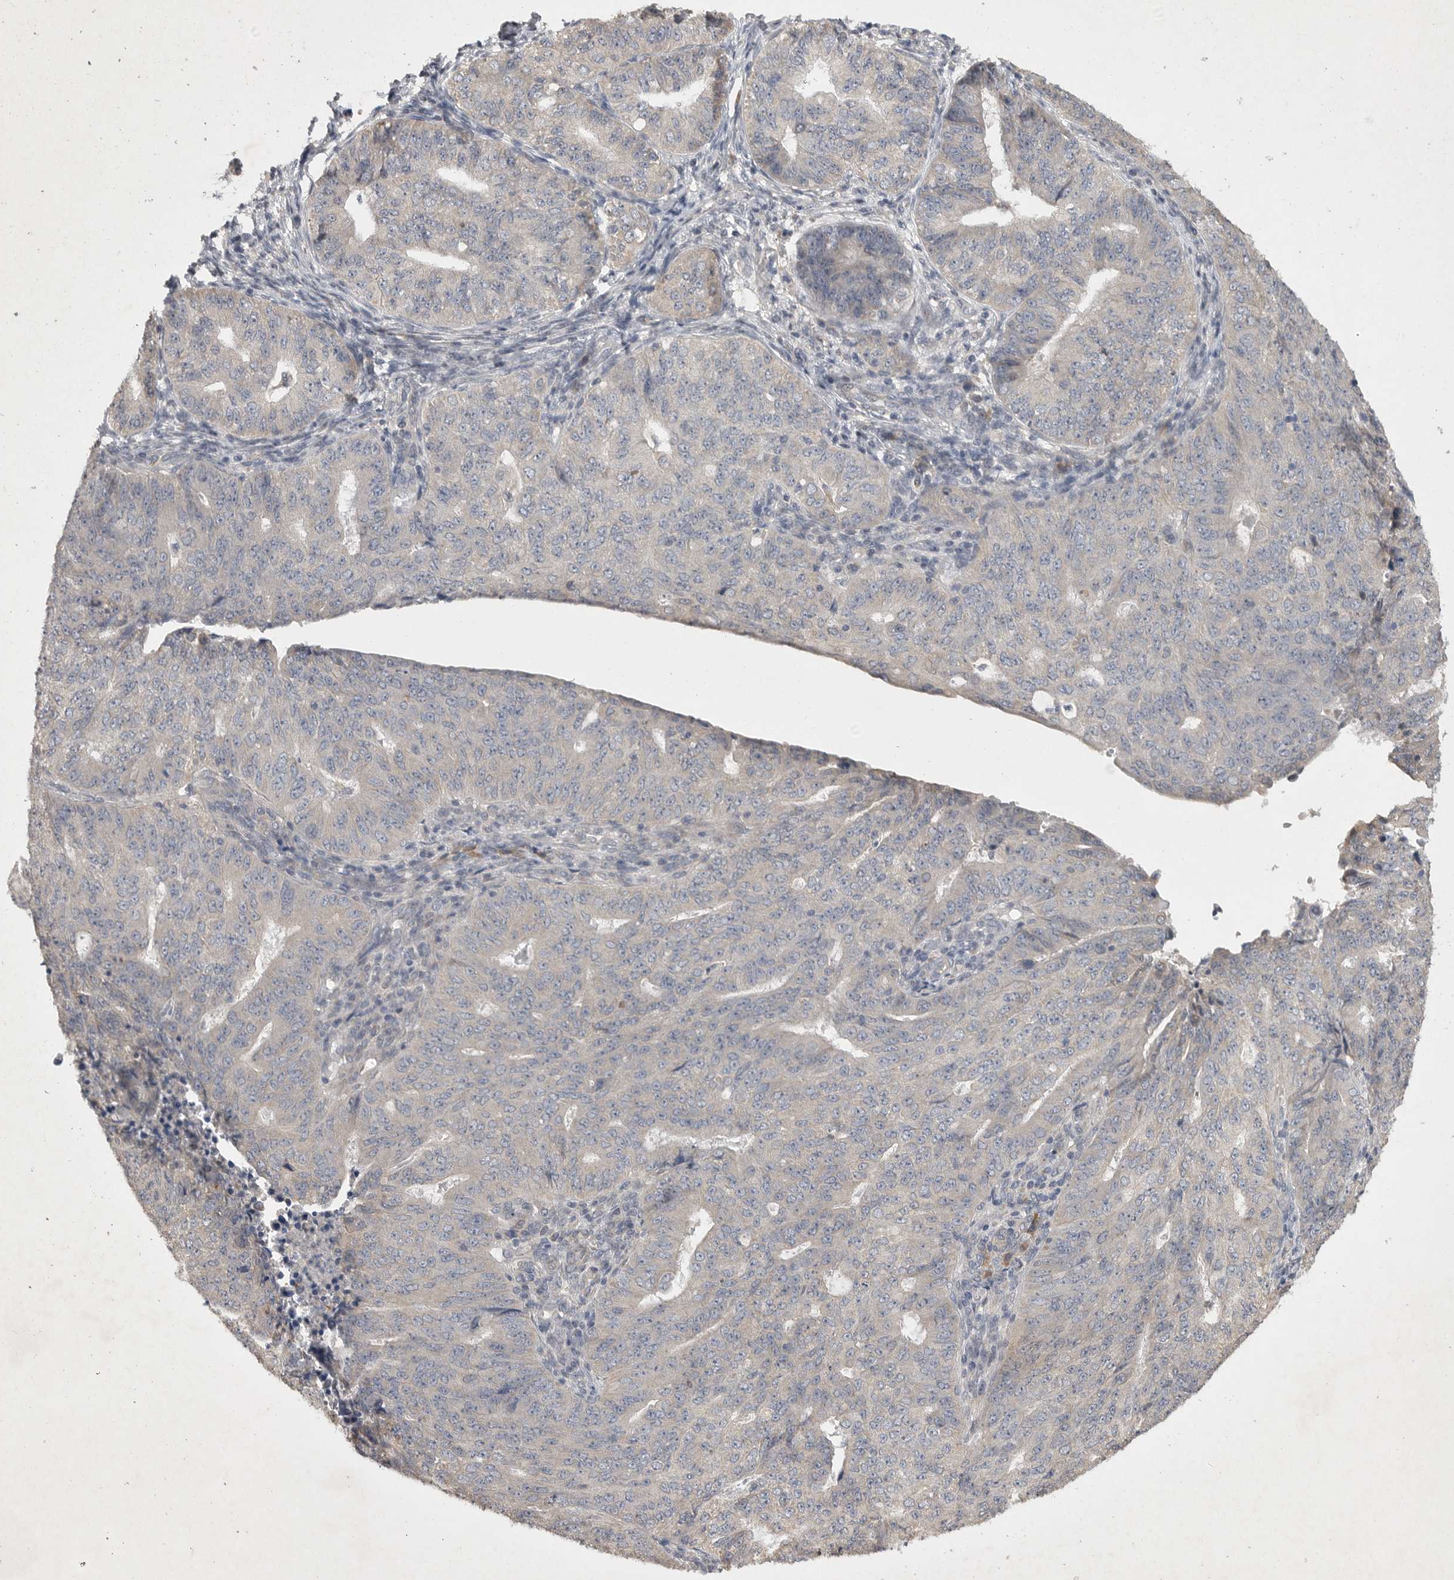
{"staining": {"intensity": "negative", "quantity": "none", "location": "none"}, "tissue": "endometrial cancer", "cell_type": "Tumor cells", "image_type": "cancer", "snomed": [{"axis": "morphology", "description": "Adenocarcinoma, NOS"}, {"axis": "topography", "description": "Endometrium"}], "caption": "This is an IHC photomicrograph of adenocarcinoma (endometrial). There is no expression in tumor cells.", "gene": "EDEM3", "patient": {"sex": "female", "age": 32}}